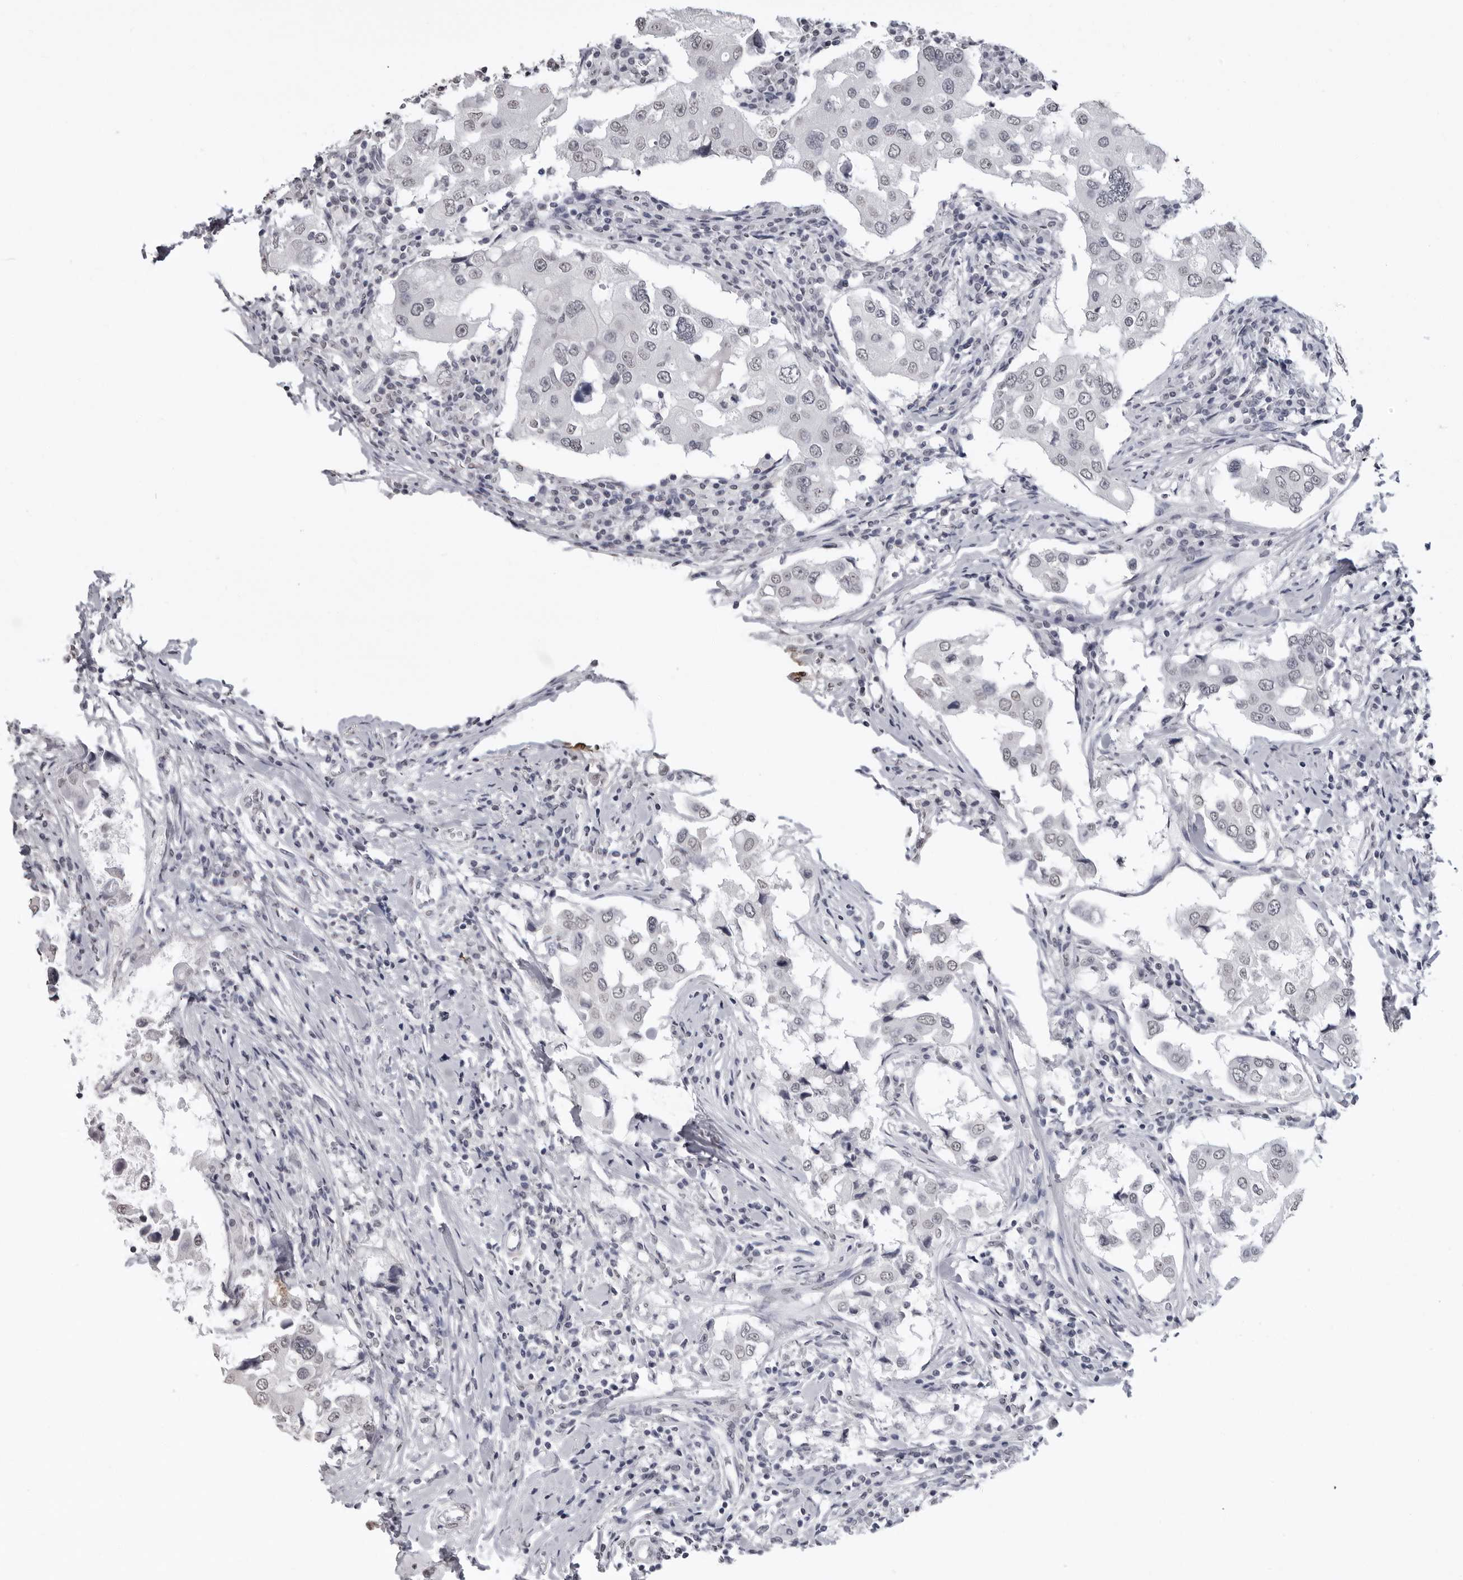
{"staining": {"intensity": "negative", "quantity": "none", "location": "none"}, "tissue": "breast cancer", "cell_type": "Tumor cells", "image_type": "cancer", "snomed": [{"axis": "morphology", "description": "Duct carcinoma"}, {"axis": "topography", "description": "Breast"}], "caption": "This histopathology image is of intraductal carcinoma (breast) stained with IHC to label a protein in brown with the nuclei are counter-stained blue. There is no staining in tumor cells.", "gene": "HEPACAM", "patient": {"sex": "female", "age": 27}}